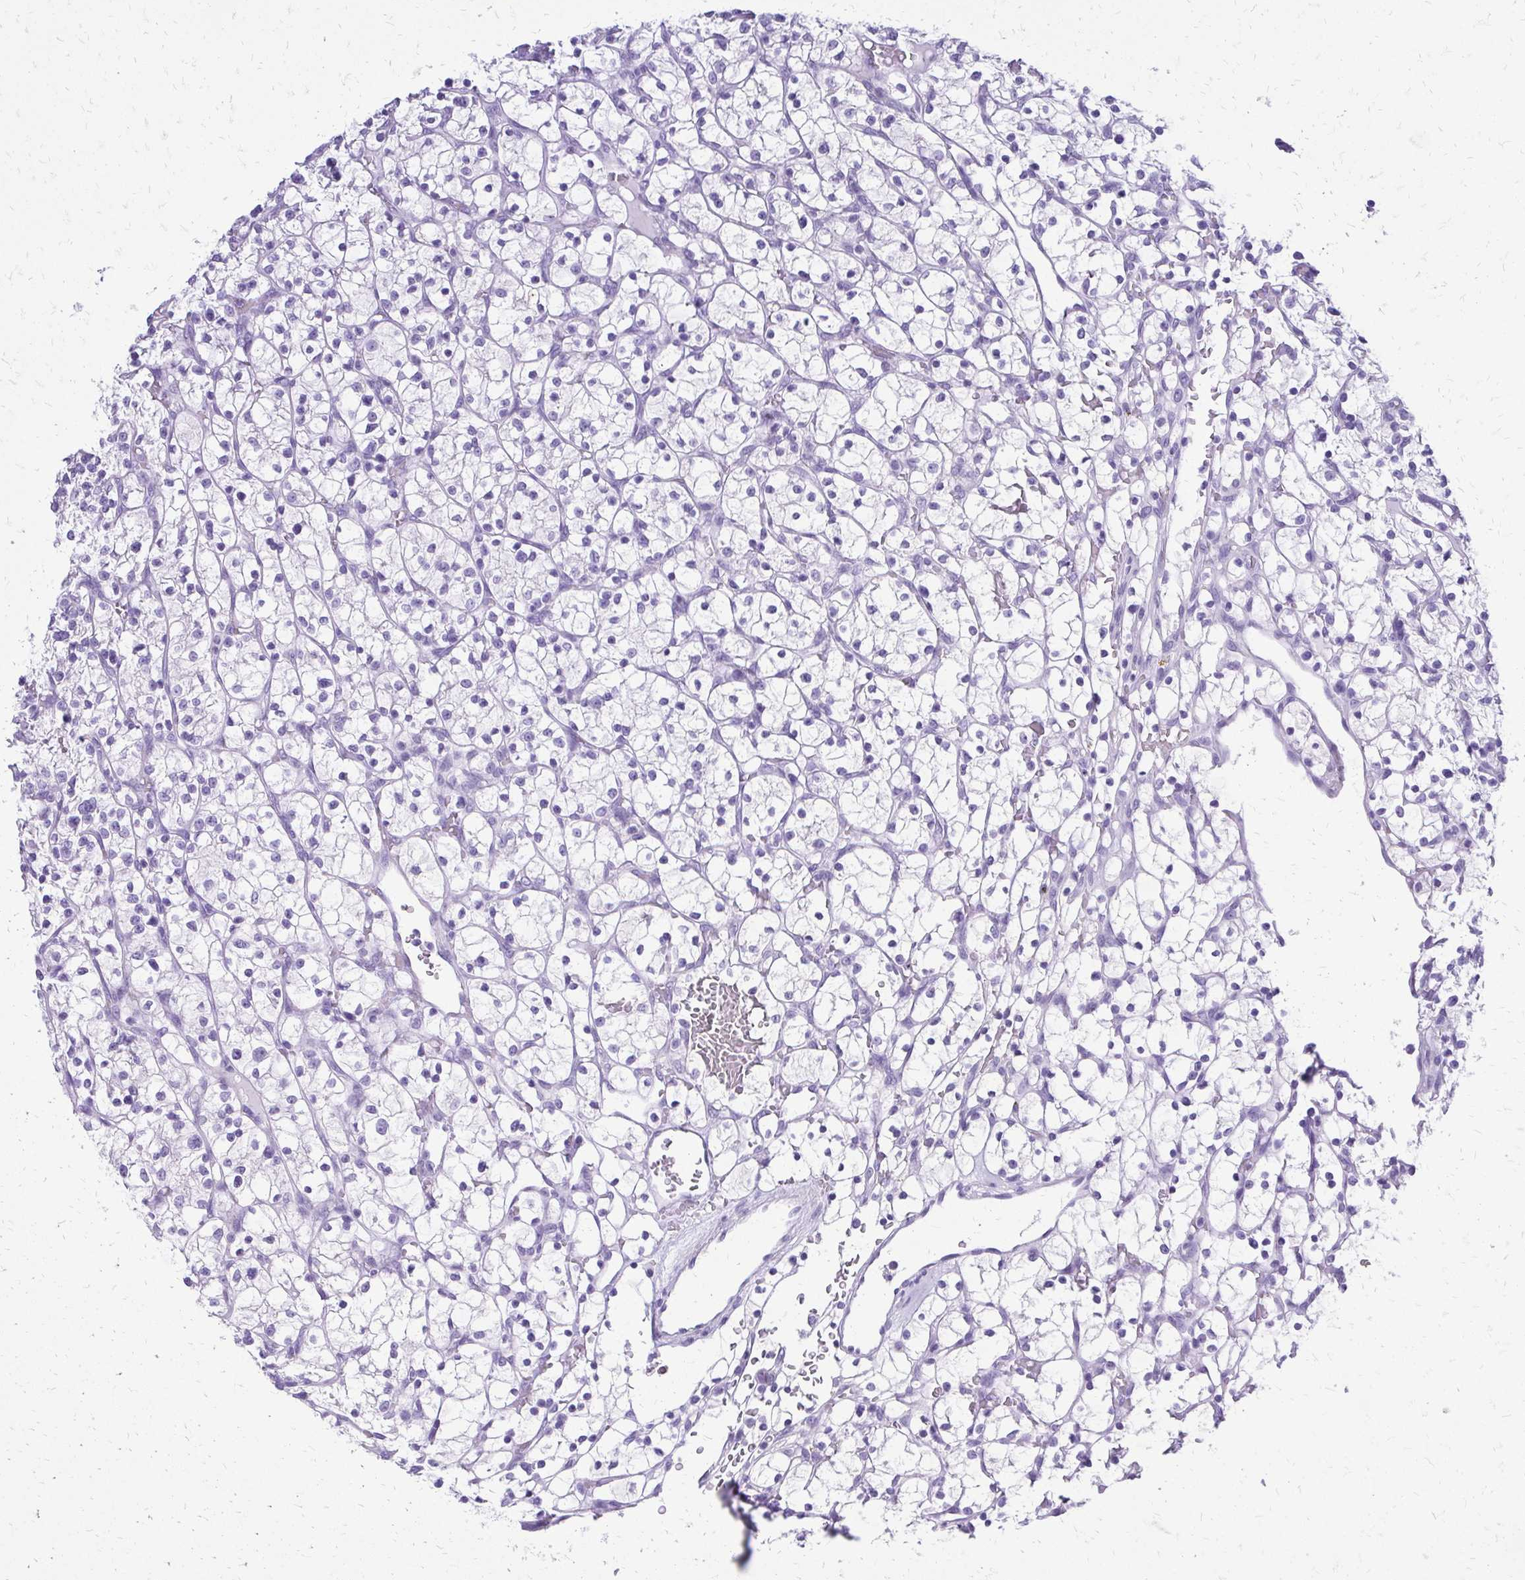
{"staining": {"intensity": "negative", "quantity": "none", "location": "none"}, "tissue": "renal cancer", "cell_type": "Tumor cells", "image_type": "cancer", "snomed": [{"axis": "morphology", "description": "Adenocarcinoma, NOS"}, {"axis": "topography", "description": "Kidney"}], "caption": "A micrograph of human renal cancer (adenocarcinoma) is negative for staining in tumor cells.", "gene": "SLC32A1", "patient": {"sex": "female", "age": 64}}